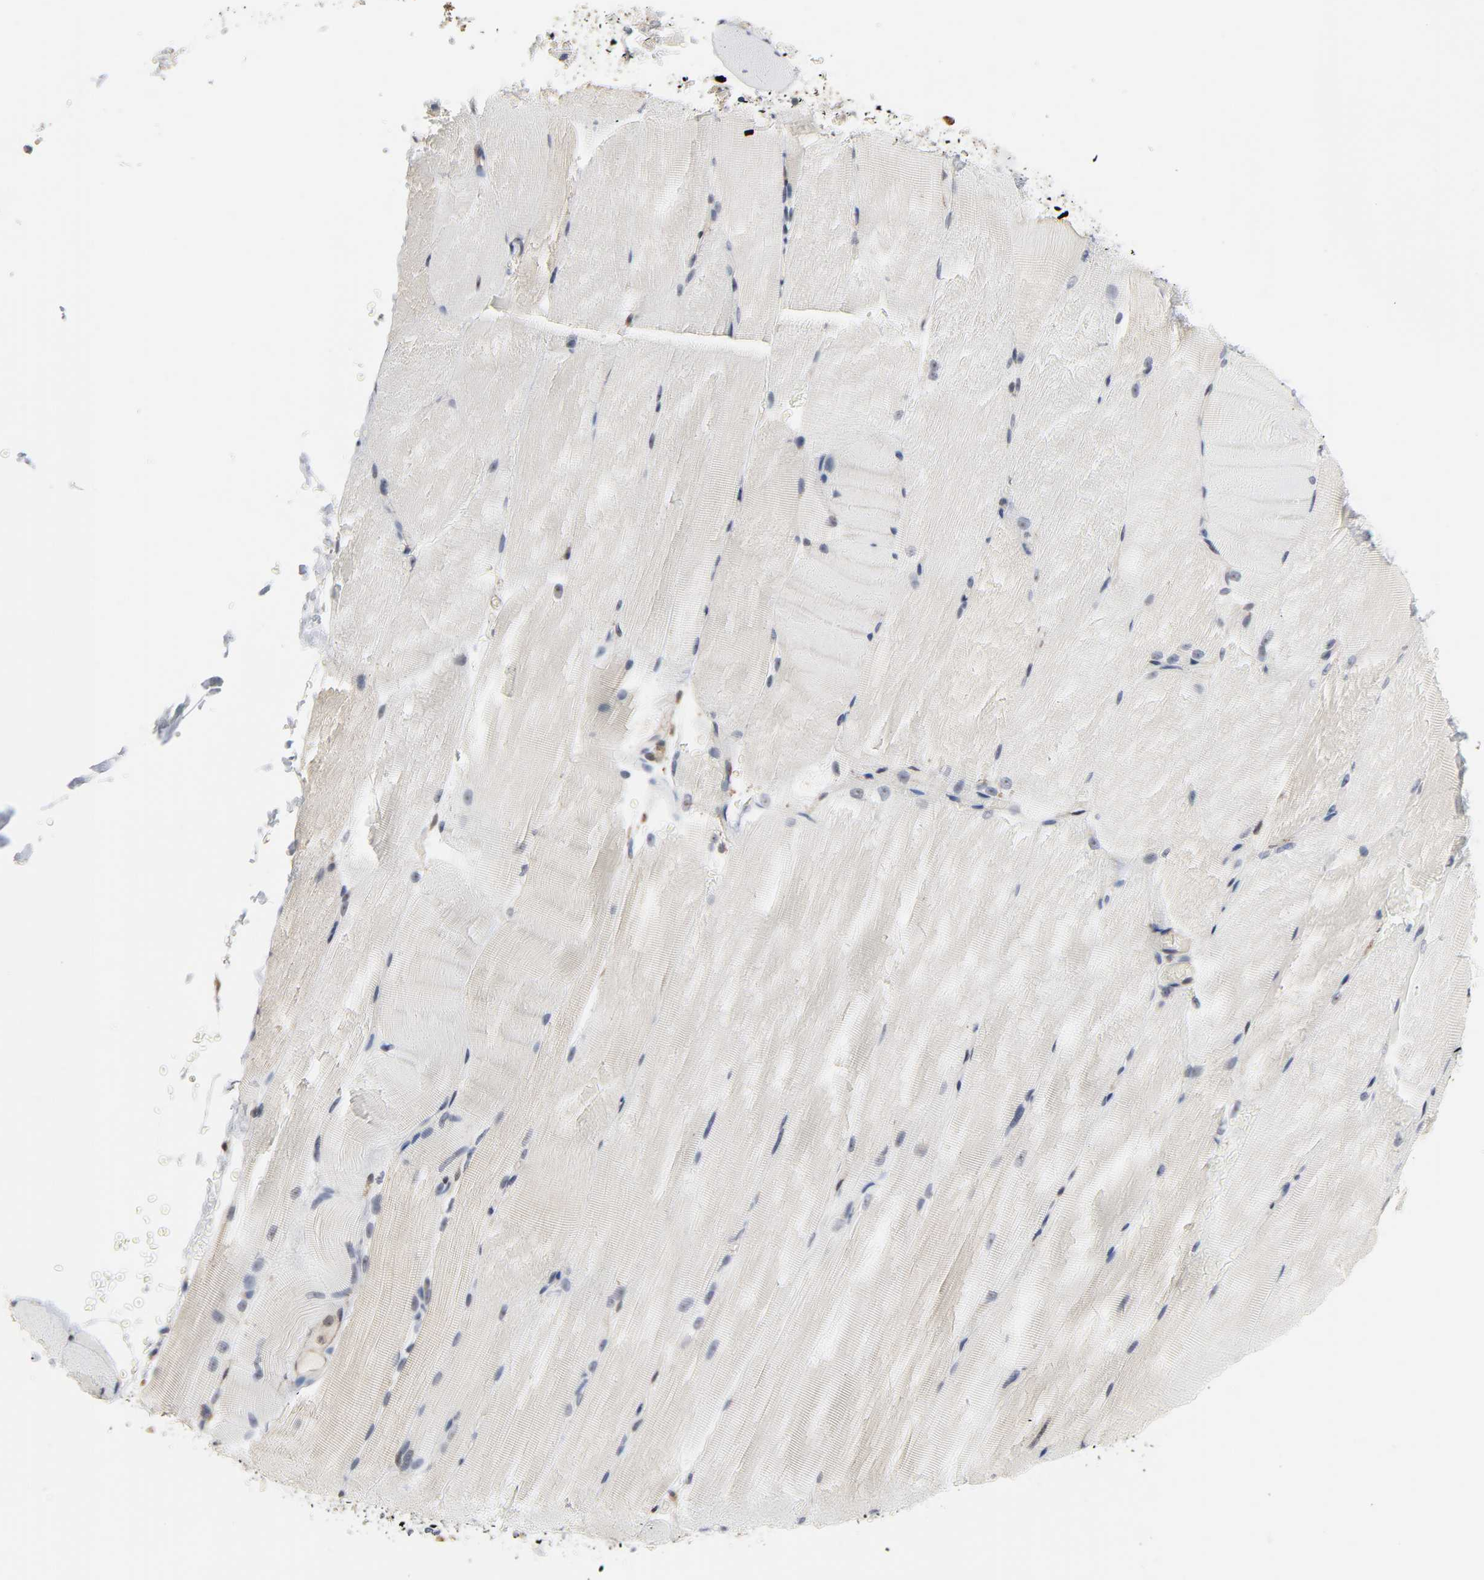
{"staining": {"intensity": "negative", "quantity": "none", "location": "none"}, "tissue": "skeletal muscle", "cell_type": "Myocytes", "image_type": "normal", "snomed": [{"axis": "morphology", "description": "Normal tissue, NOS"}, {"axis": "topography", "description": "Skeletal muscle"}, {"axis": "topography", "description": "Parathyroid gland"}], "caption": "Immunohistochemical staining of unremarkable human skeletal muscle exhibits no significant positivity in myocytes.", "gene": "DDX10", "patient": {"sex": "female", "age": 37}}